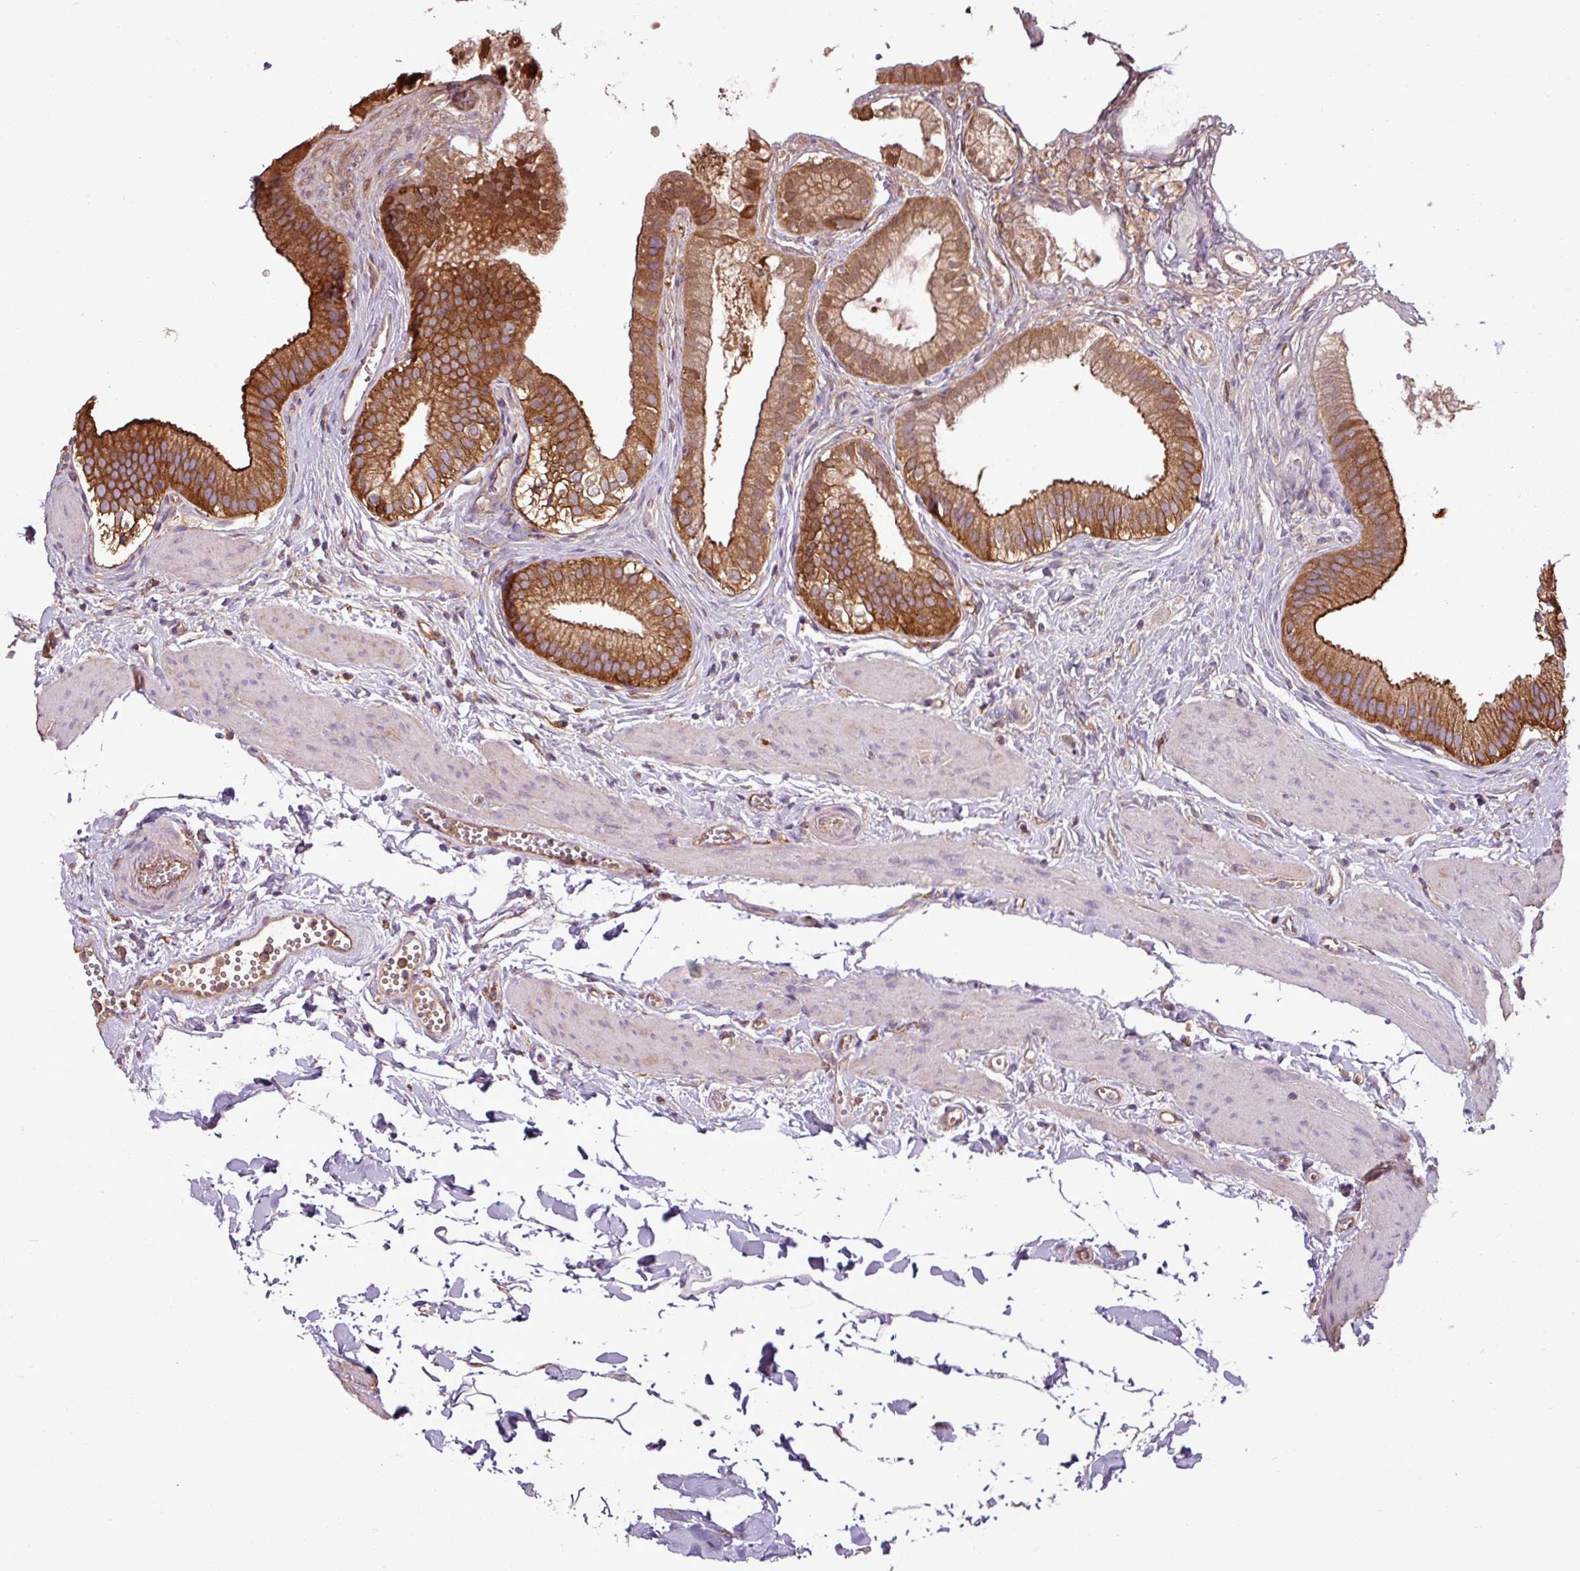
{"staining": {"intensity": "strong", "quantity": ">75%", "location": "cytoplasmic/membranous"}, "tissue": "gallbladder", "cell_type": "Glandular cells", "image_type": "normal", "snomed": [{"axis": "morphology", "description": "Normal tissue, NOS"}, {"axis": "topography", "description": "Gallbladder"}], "caption": "The photomicrograph reveals staining of unremarkable gallbladder, revealing strong cytoplasmic/membranous protein expression (brown color) within glandular cells. Using DAB (3,3'-diaminobenzidine) (brown) and hematoxylin (blue) stains, captured at high magnification using brightfield microscopy.", "gene": "PACSIN2", "patient": {"sex": "female", "age": 54}}